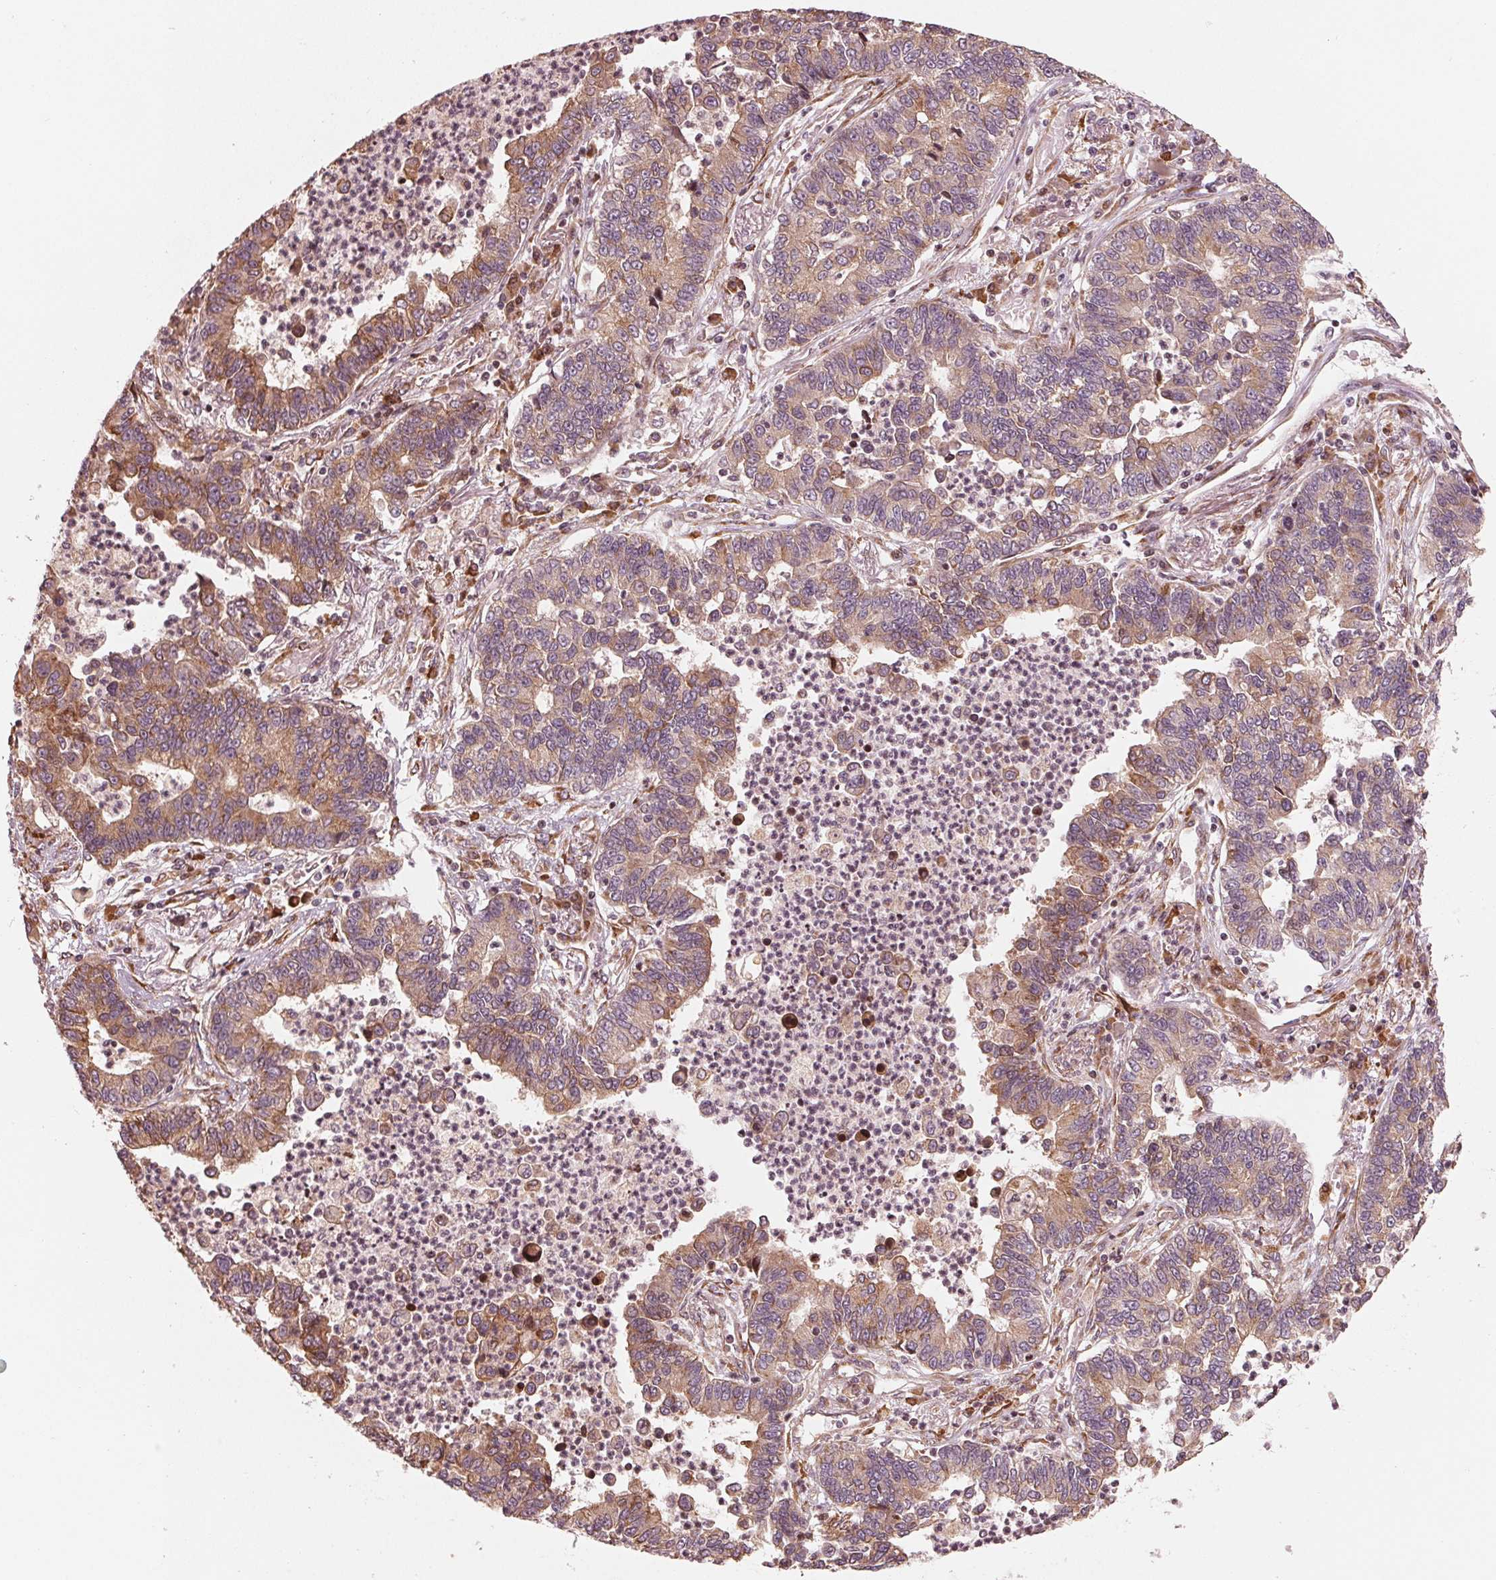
{"staining": {"intensity": "moderate", "quantity": ">75%", "location": "cytoplasmic/membranous"}, "tissue": "lung cancer", "cell_type": "Tumor cells", "image_type": "cancer", "snomed": [{"axis": "morphology", "description": "Adenocarcinoma, NOS"}, {"axis": "topography", "description": "Lung"}], "caption": "This is an image of immunohistochemistry staining of lung adenocarcinoma, which shows moderate expression in the cytoplasmic/membranous of tumor cells.", "gene": "CMIP", "patient": {"sex": "female", "age": 57}}